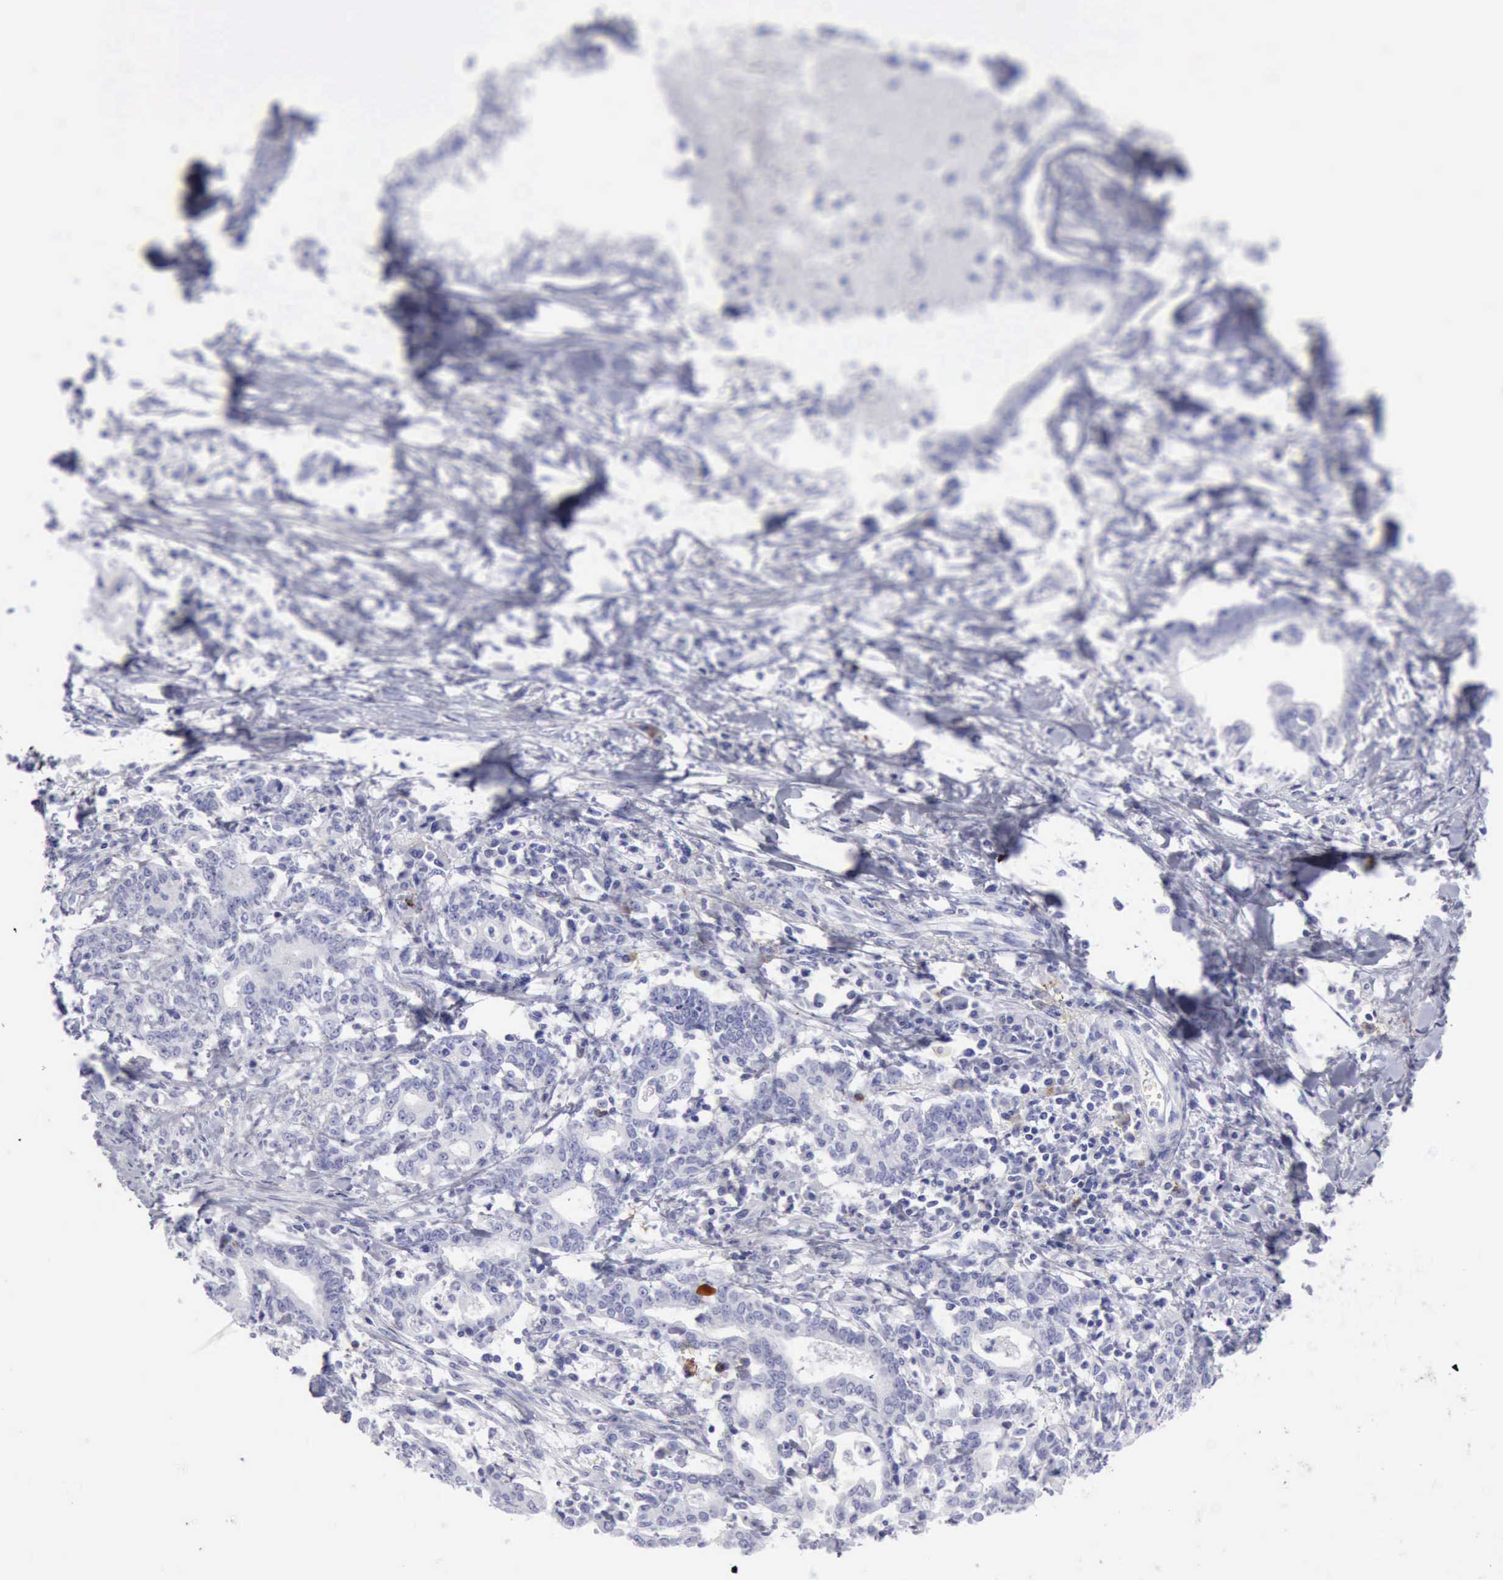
{"staining": {"intensity": "negative", "quantity": "none", "location": "none"}, "tissue": "liver cancer", "cell_type": "Tumor cells", "image_type": "cancer", "snomed": [{"axis": "morphology", "description": "Cholangiocarcinoma"}, {"axis": "topography", "description": "Liver"}], "caption": "High power microscopy micrograph of an immunohistochemistry micrograph of liver cholangiocarcinoma, revealing no significant positivity in tumor cells.", "gene": "NCAM1", "patient": {"sex": "male", "age": 57}}